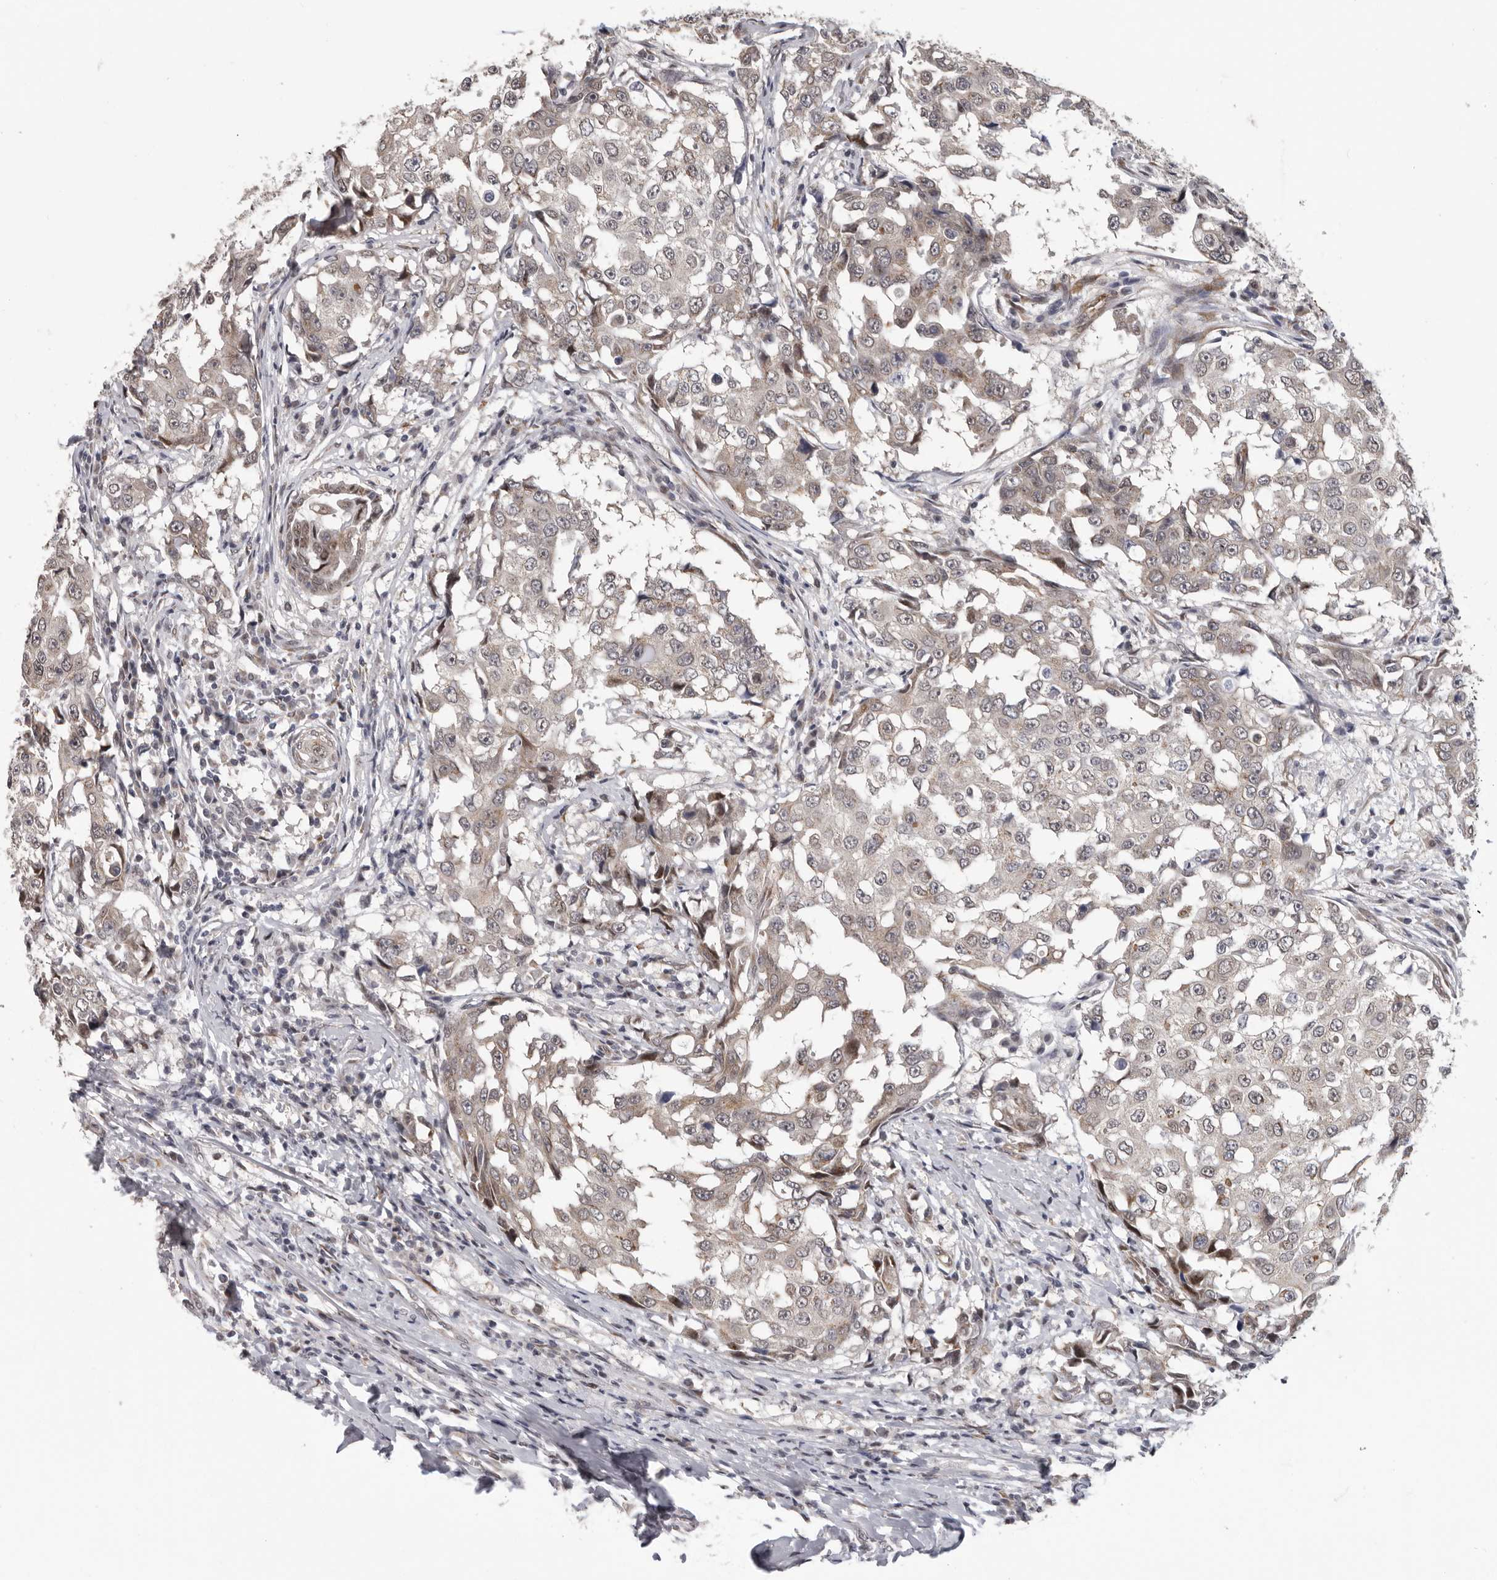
{"staining": {"intensity": "weak", "quantity": "<25%", "location": "cytoplasmic/membranous"}, "tissue": "breast cancer", "cell_type": "Tumor cells", "image_type": "cancer", "snomed": [{"axis": "morphology", "description": "Duct carcinoma"}, {"axis": "topography", "description": "Breast"}], "caption": "Immunohistochemistry of human breast cancer reveals no expression in tumor cells. (Stains: DAB (3,3'-diaminobenzidine) immunohistochemistry with hematoxylin counter stain, Microscopy: brightfield microscopy at high magnification).", "gene": "RALGPS2", "patient": {"sex": "female", "age": 27}}